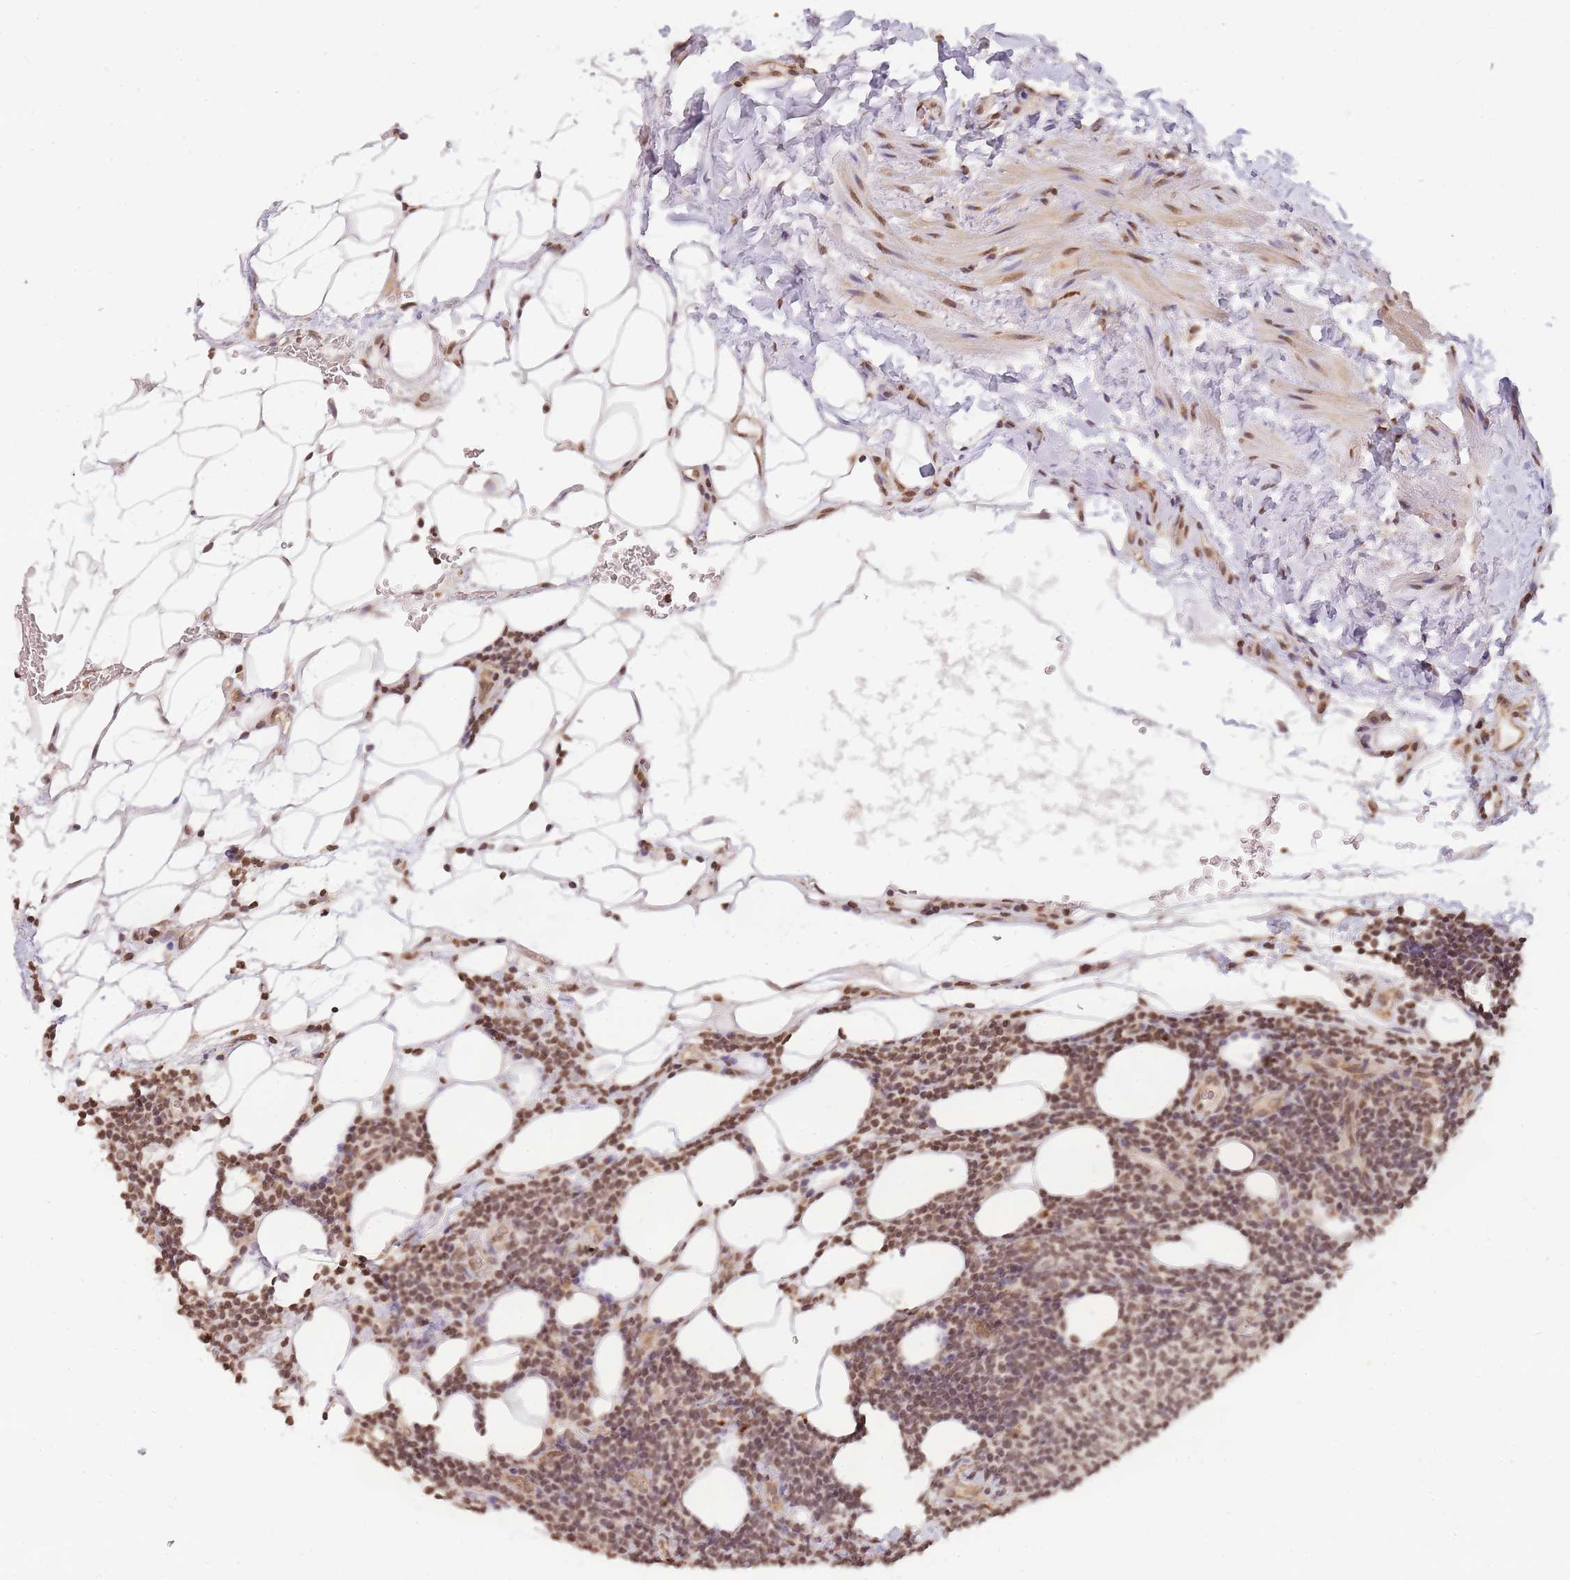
{"staining": {"intensity": "moderate", "quantity": ">75%", "location": "nuclear"}, "tissue": "lymphoma", "cell_type": "Tumor cells", "image_type": "cancer", "snomed": [{"axis": "morphology", "description": "Malignant lymphoma, non-Hodgkin's type, Low grade"}, {"axis": "topography", "description": "Lymph node"}], "caption": "Tumor cells display medium levels of moderate nuclear positivity in about >75% of cells in human malignant lymphoma, non-Hodgkin's type (low-grade).", "gene": "WWTR1", "patient": {"sex": "male", "age": 66}}